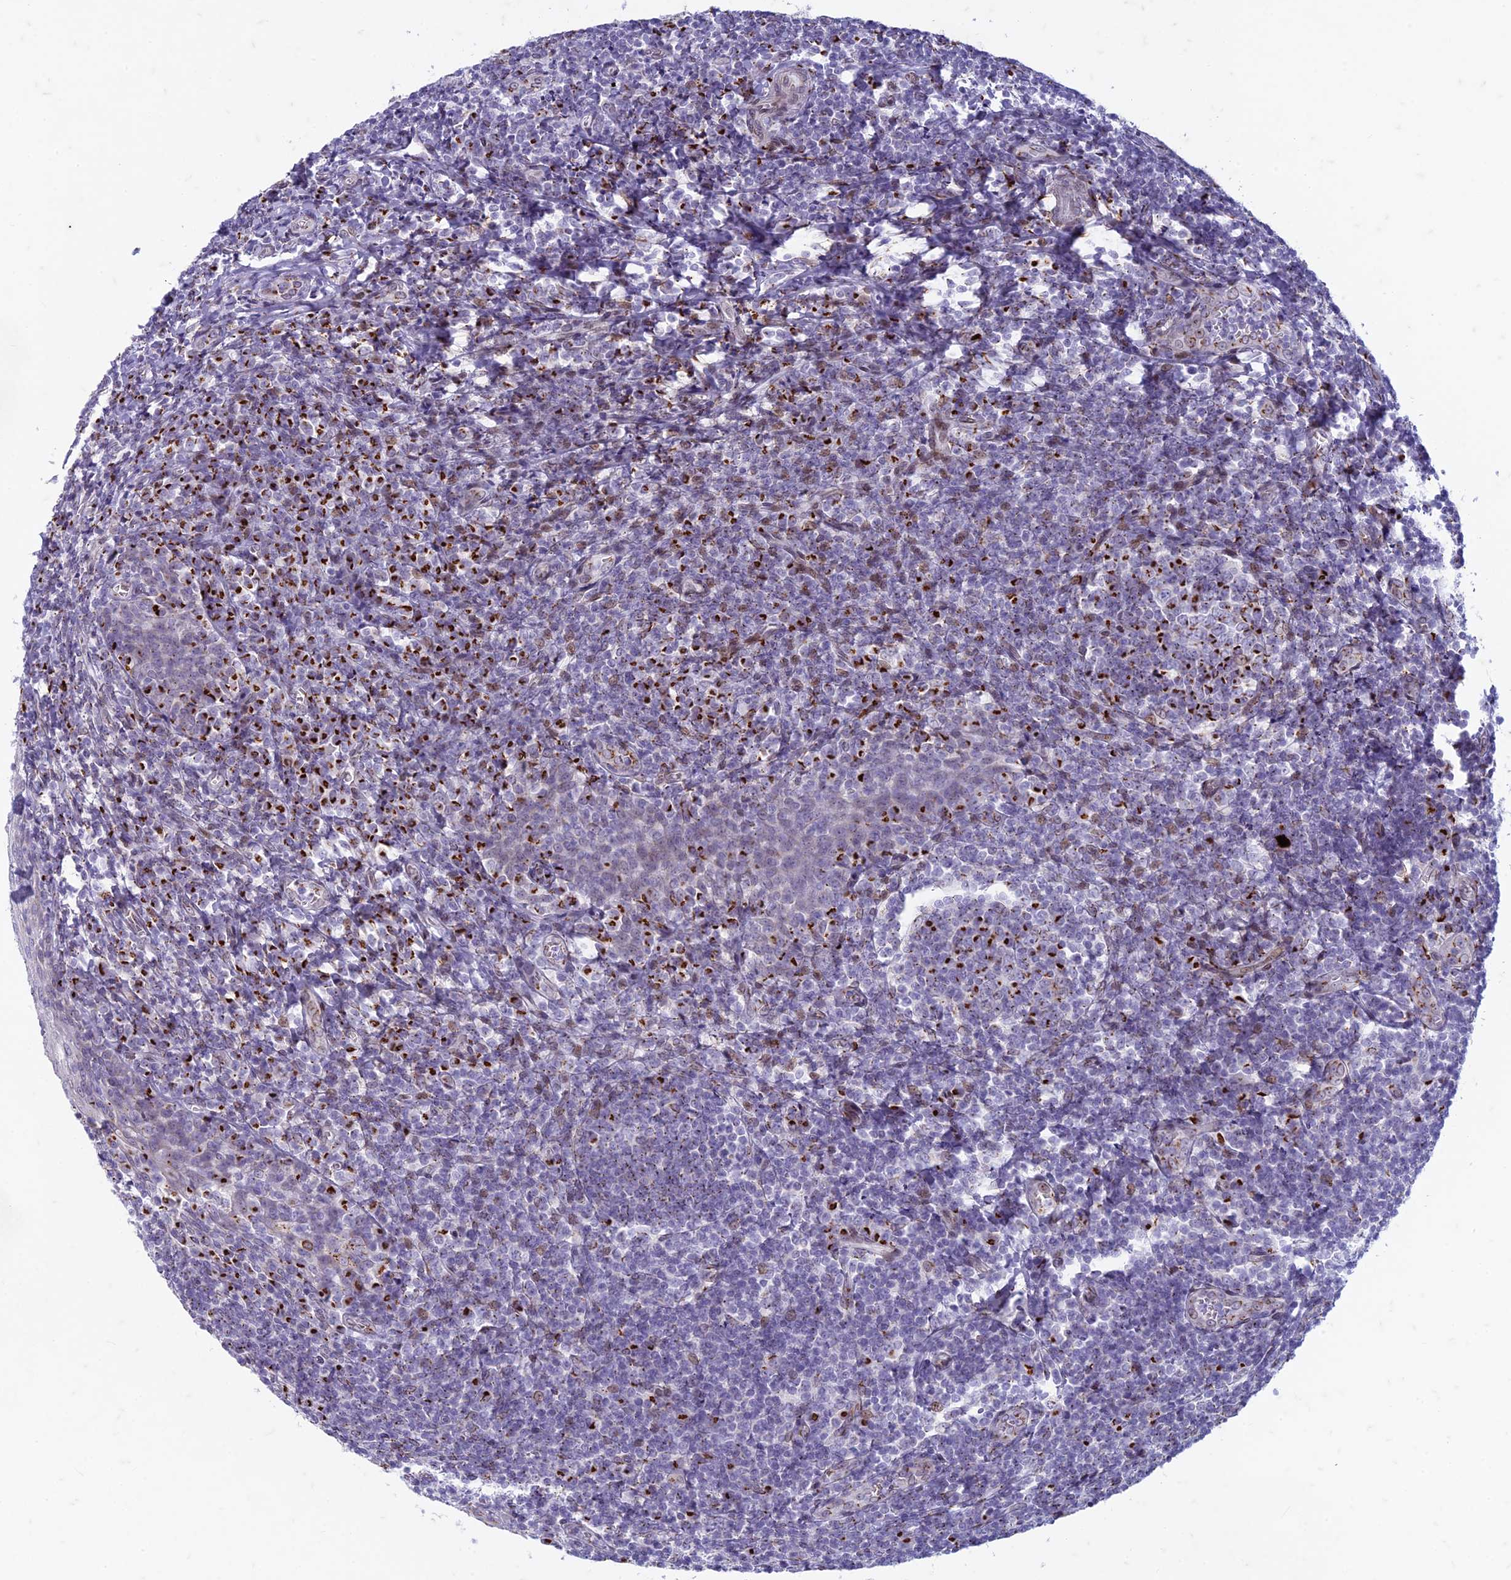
{"staining": {"intensity": "strong", "quantity": "25%-75%", "location": "cytoplasmic/membranous"}, "tissue": "tonsil", "cell_type": "Germinal center cells", "image_type": "normal", "snomed": [{"axis": "morphology", "description": "Normal tissue, NOS"}, {"axis": "topography", "description": "Tonsil"}], "caption": "A micrograph of tonsil stained for a protein shows strong cytoplasmic/membranous brown staining in germinal center cells. (DAB = brown stain, brightfield microscopy at high magnification).", "gene": "FAM3C", "patient": {"sex": "male", "age": 27}}